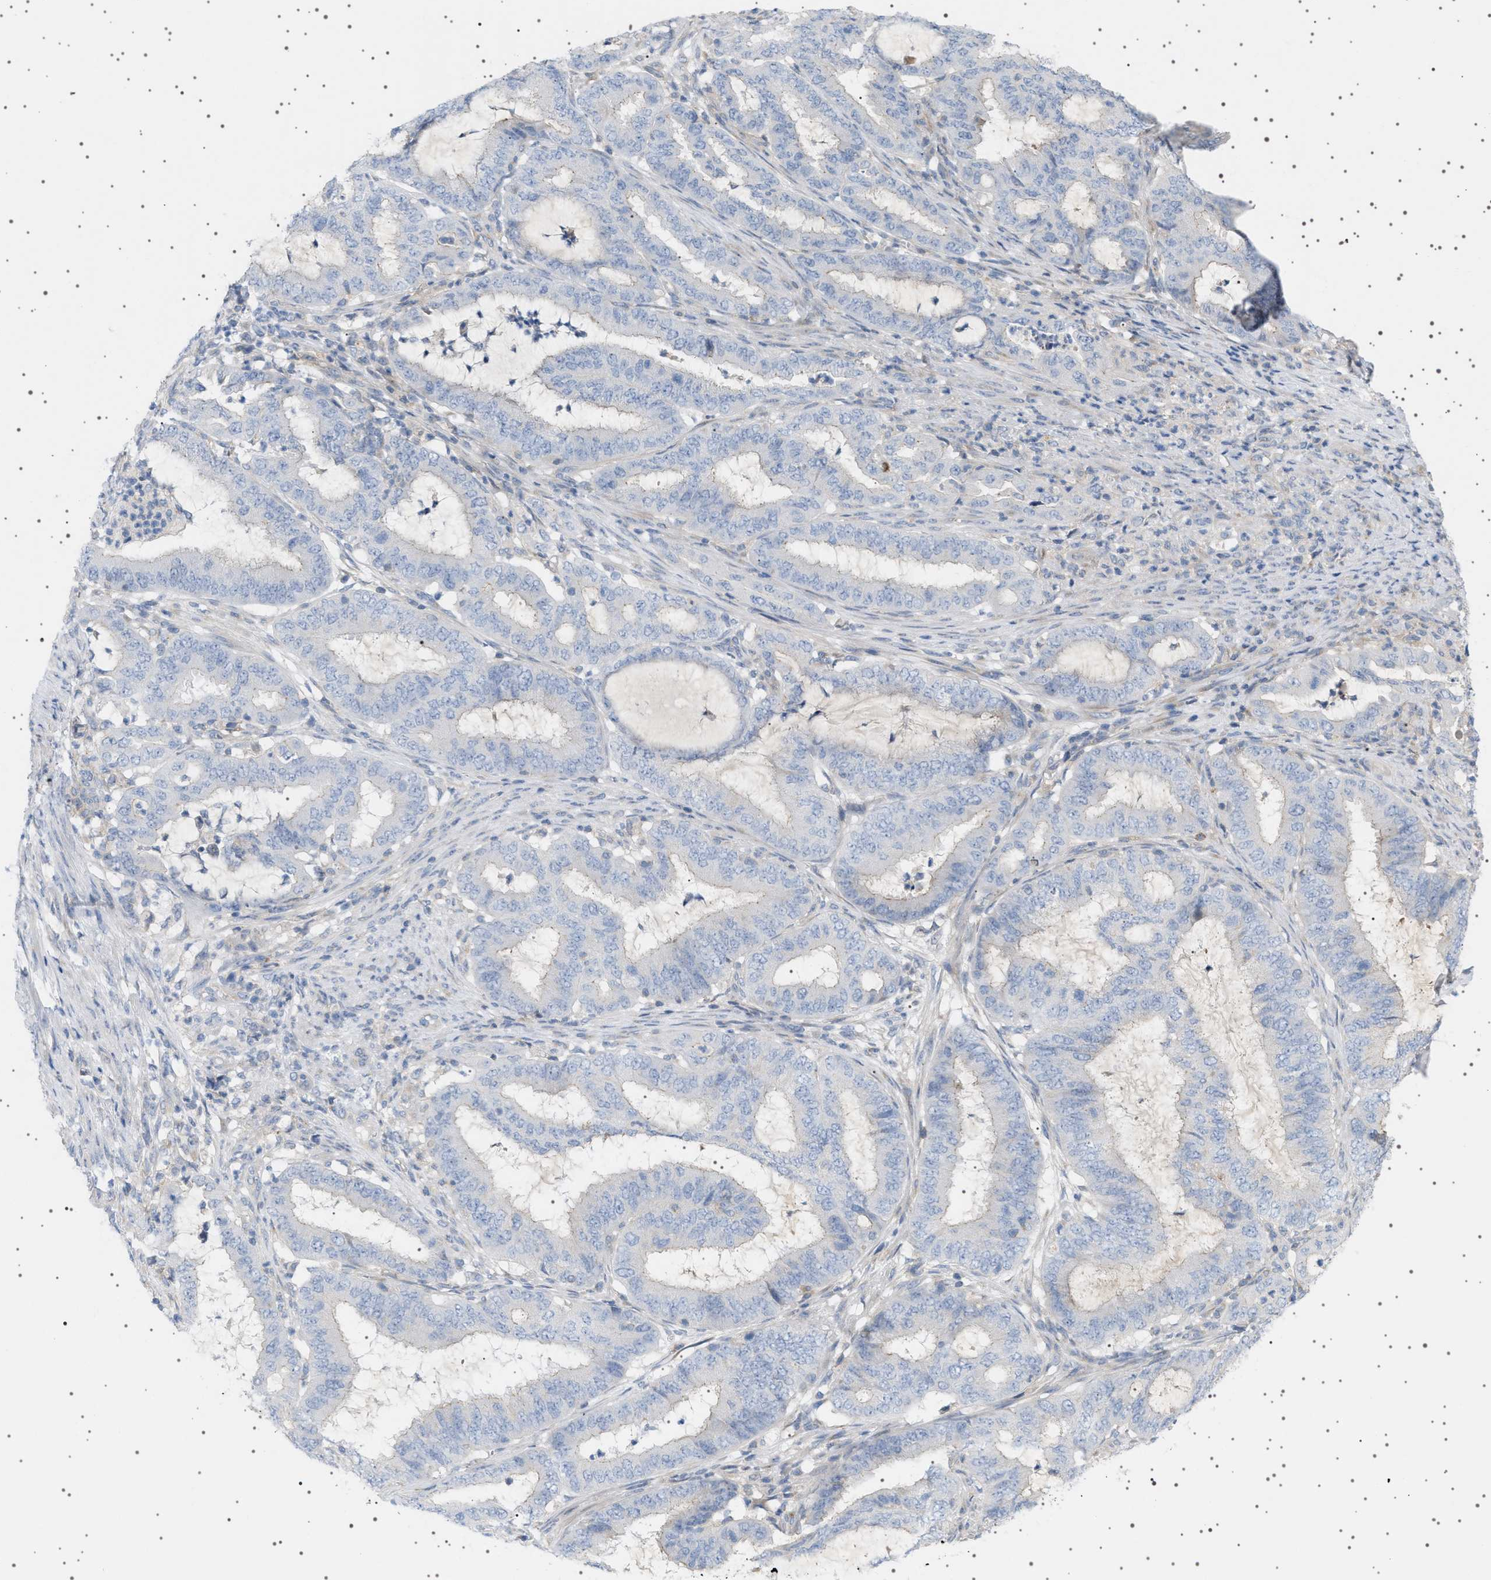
{"staining": {"intensity": "negative", "quantity": "none", "location": "none"}, "tissue": "endometrial cancer", "cell_type": "Tumor cells", "image_type": "cancer", "snomed": [{"axis": "morphology", "description": "Adenocarcinoma, NOS"}, {"axis": "topography", "description": "Endometrium"}], "caption": "There is no significant staining in tumor cells of endometrial cancer. (DAB (3,3'-diaminobenzidine) immunohistochemistry (IHC), high magnification).", "gene": "ADCY10", "patient": {"sex": "female", "age": 70}}